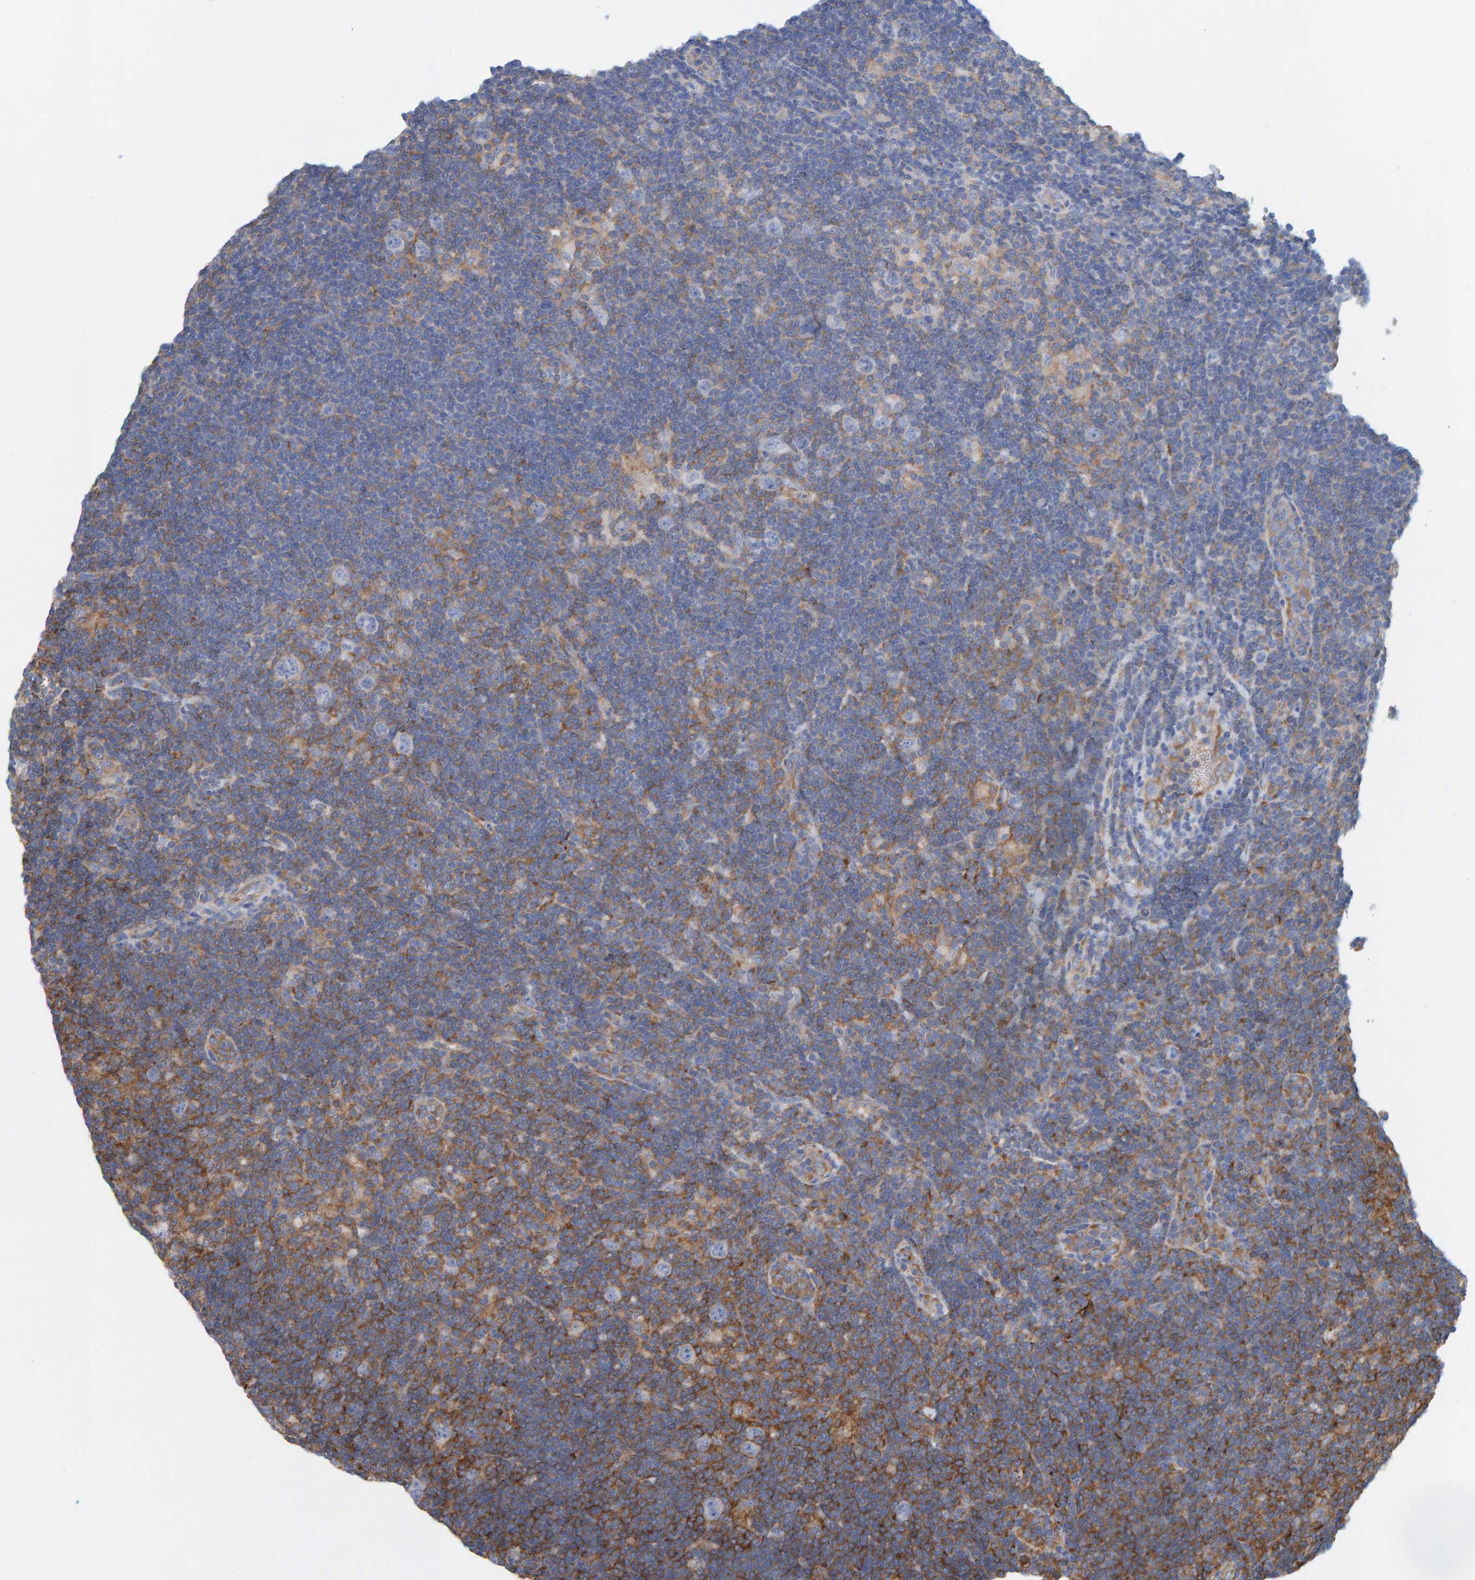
{"staining": {"intensity": "negative", "quantity": "none", "location": "none"}, "tissue": "lymphoma", "cell_type": "Tumor cells", "image_type": "cancer", "snomed": [{"axis": "morphology", "description": "Hodgkin's disease, NOS"}, {"axis": "topography", "description": "Lymph node"}], "caption": "This is an IHC photomicrograph of human lymphoma. There is no staining in tumor cells.", "gene": "MVP", "patient": {"sex": "female", "age": 57}}